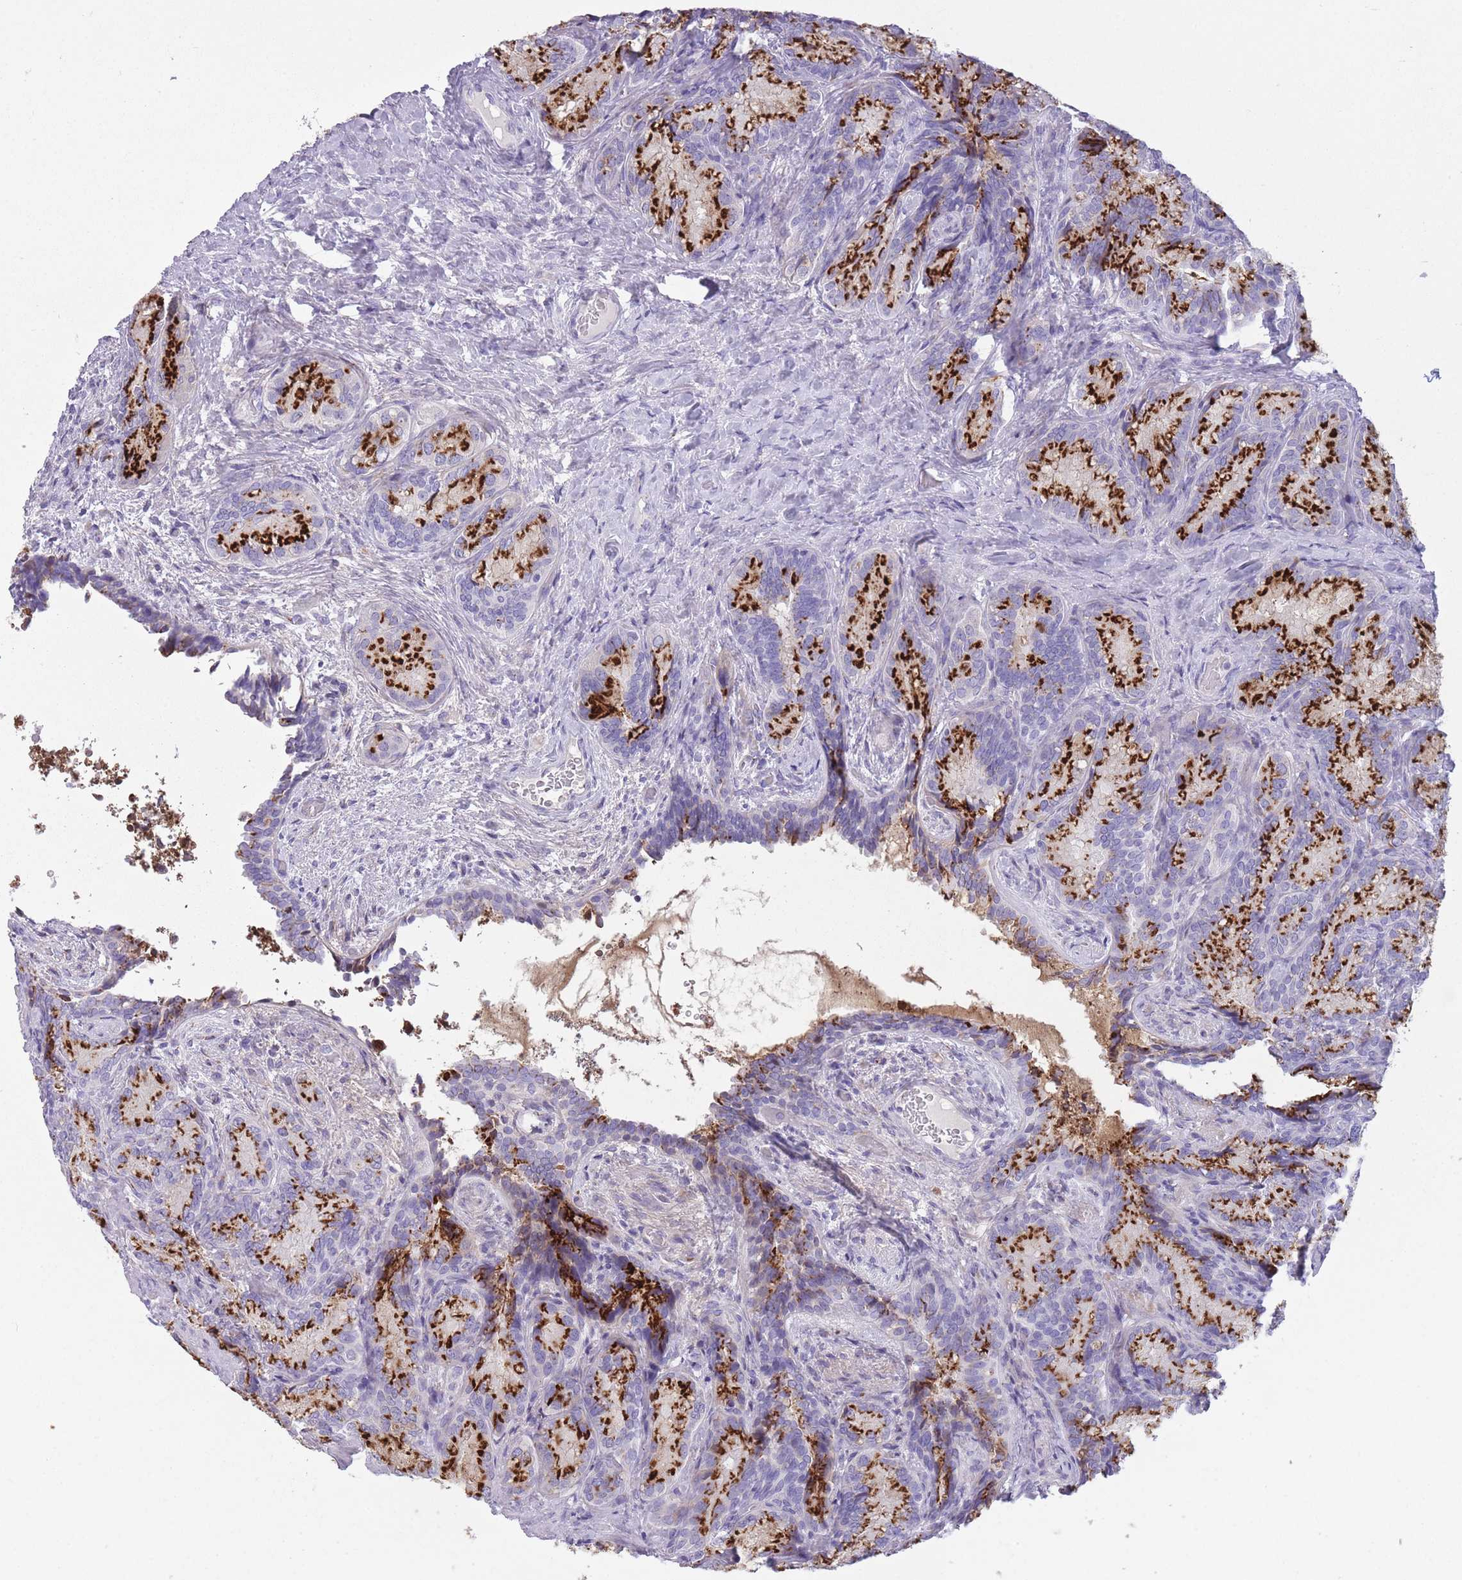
{"staining": {"intensity": "strong", "quantity": ">75%", "location": "cytoplasmic/membranous"}, "tissue": "seminal vesicle", "cell_type": "Glandular cells", "image_type": "normal", "snomed": [{"axis": "morphology", "description": "Normal tissue, NOS"}, {"axis": "topography", "description": "Seminal veicle"}], "caption": "A brown stain labels strong cytoplasmic/membranous positivity of a protein in glandular cells of normal human seminal vesicle.", "gene": "B4GALT2", "patient": {"sex": "male", "age": 58}}